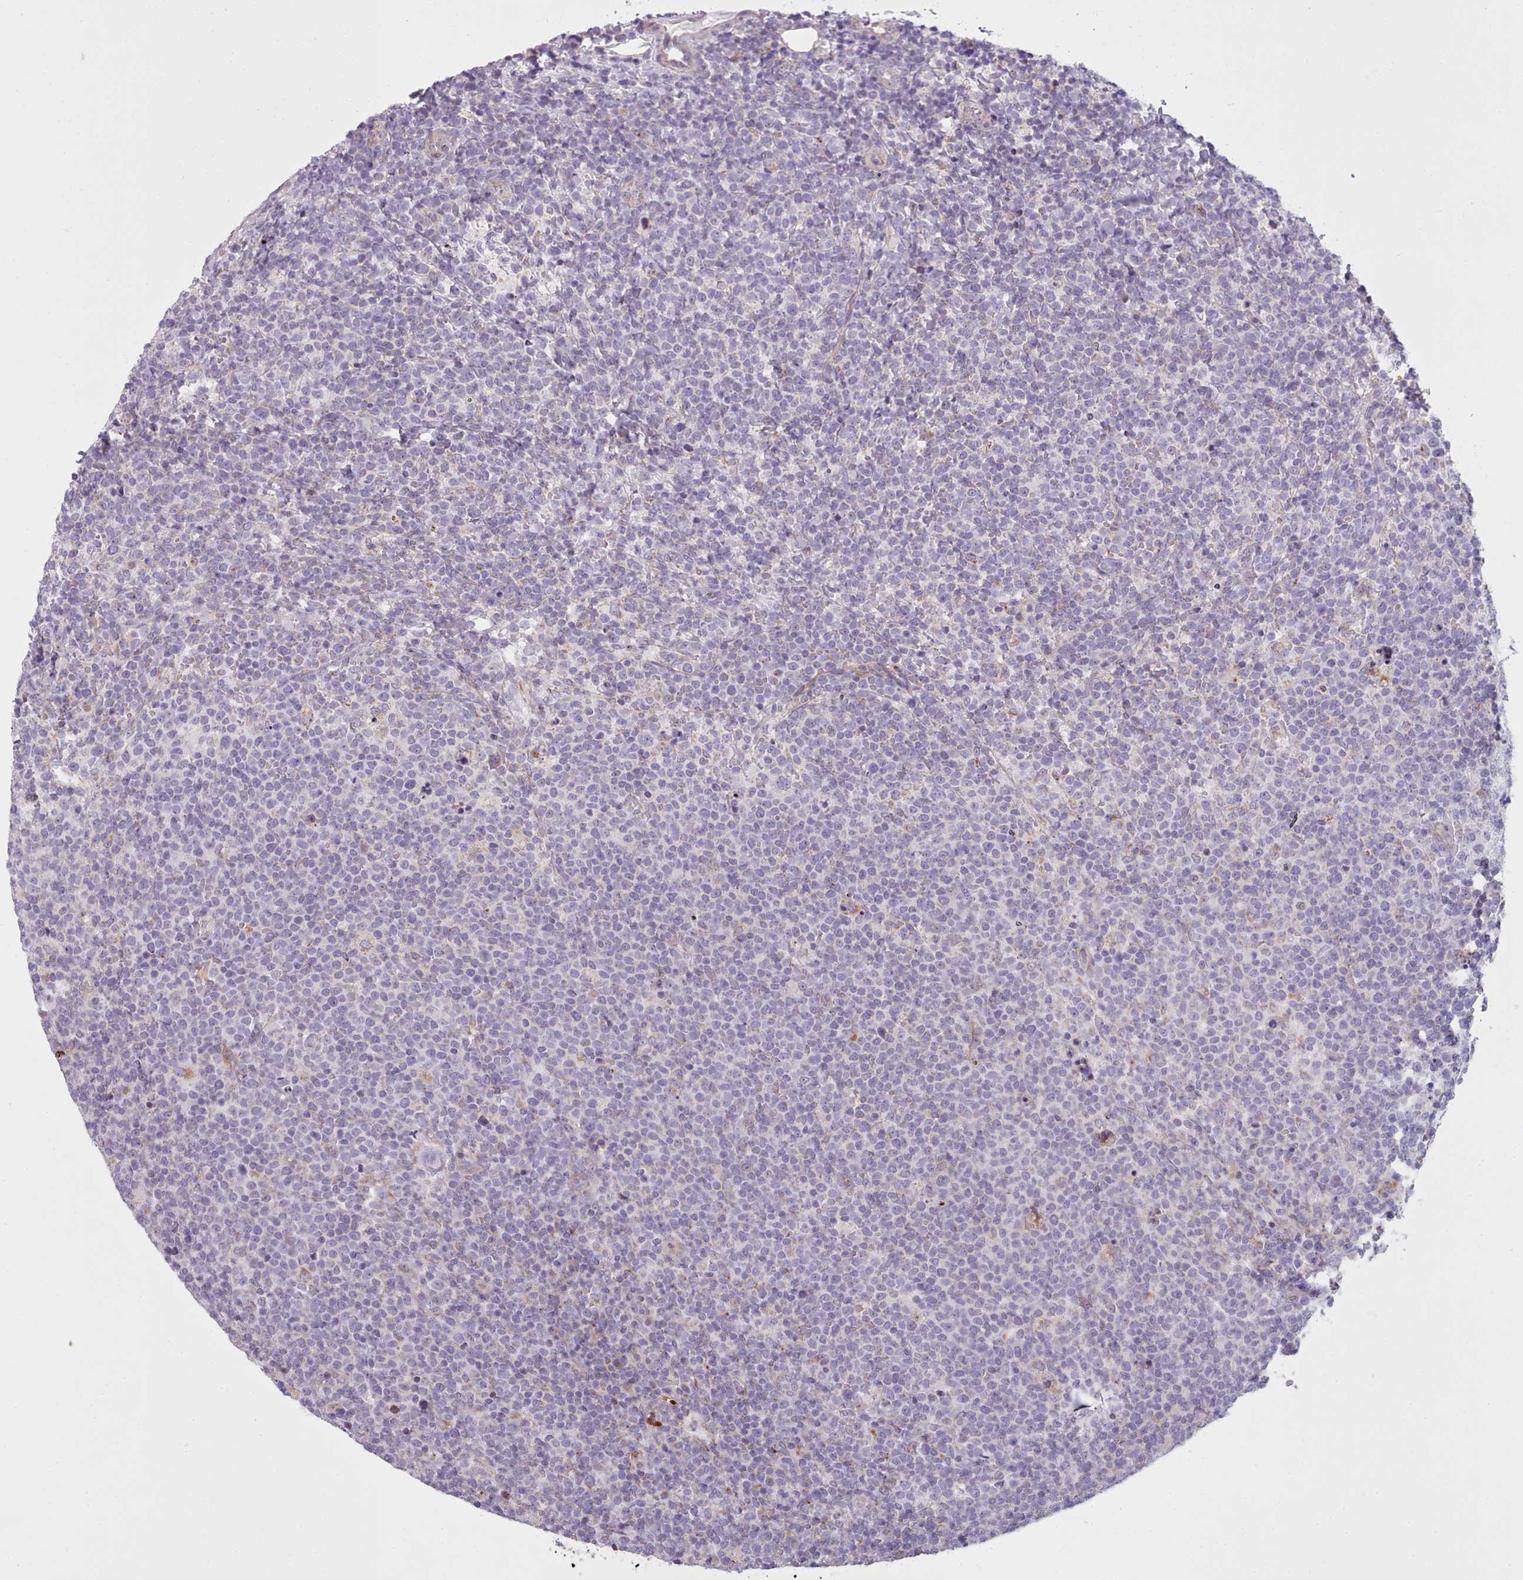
{"staining": {"intensity": "negative", "quantity": "none", "location": "none"}, "tissue": "lymphoma", "cell_type": "Tumor cells", "image_type": "cancer", "snomed": [{"axis": "morphology", "description": "Malignant lymphoma, non-Hodgkin's type, High grade"}, {"axis": "topography", "description": "Lymph node"}], "caption": "The photomicrograph demonstrates no significant expression in tumor cells of high-grade malignant lymphoma, non-Hodgkin's type.", "gene": "SLC52A3", "patient": {"sex": "male", "age": 61}}